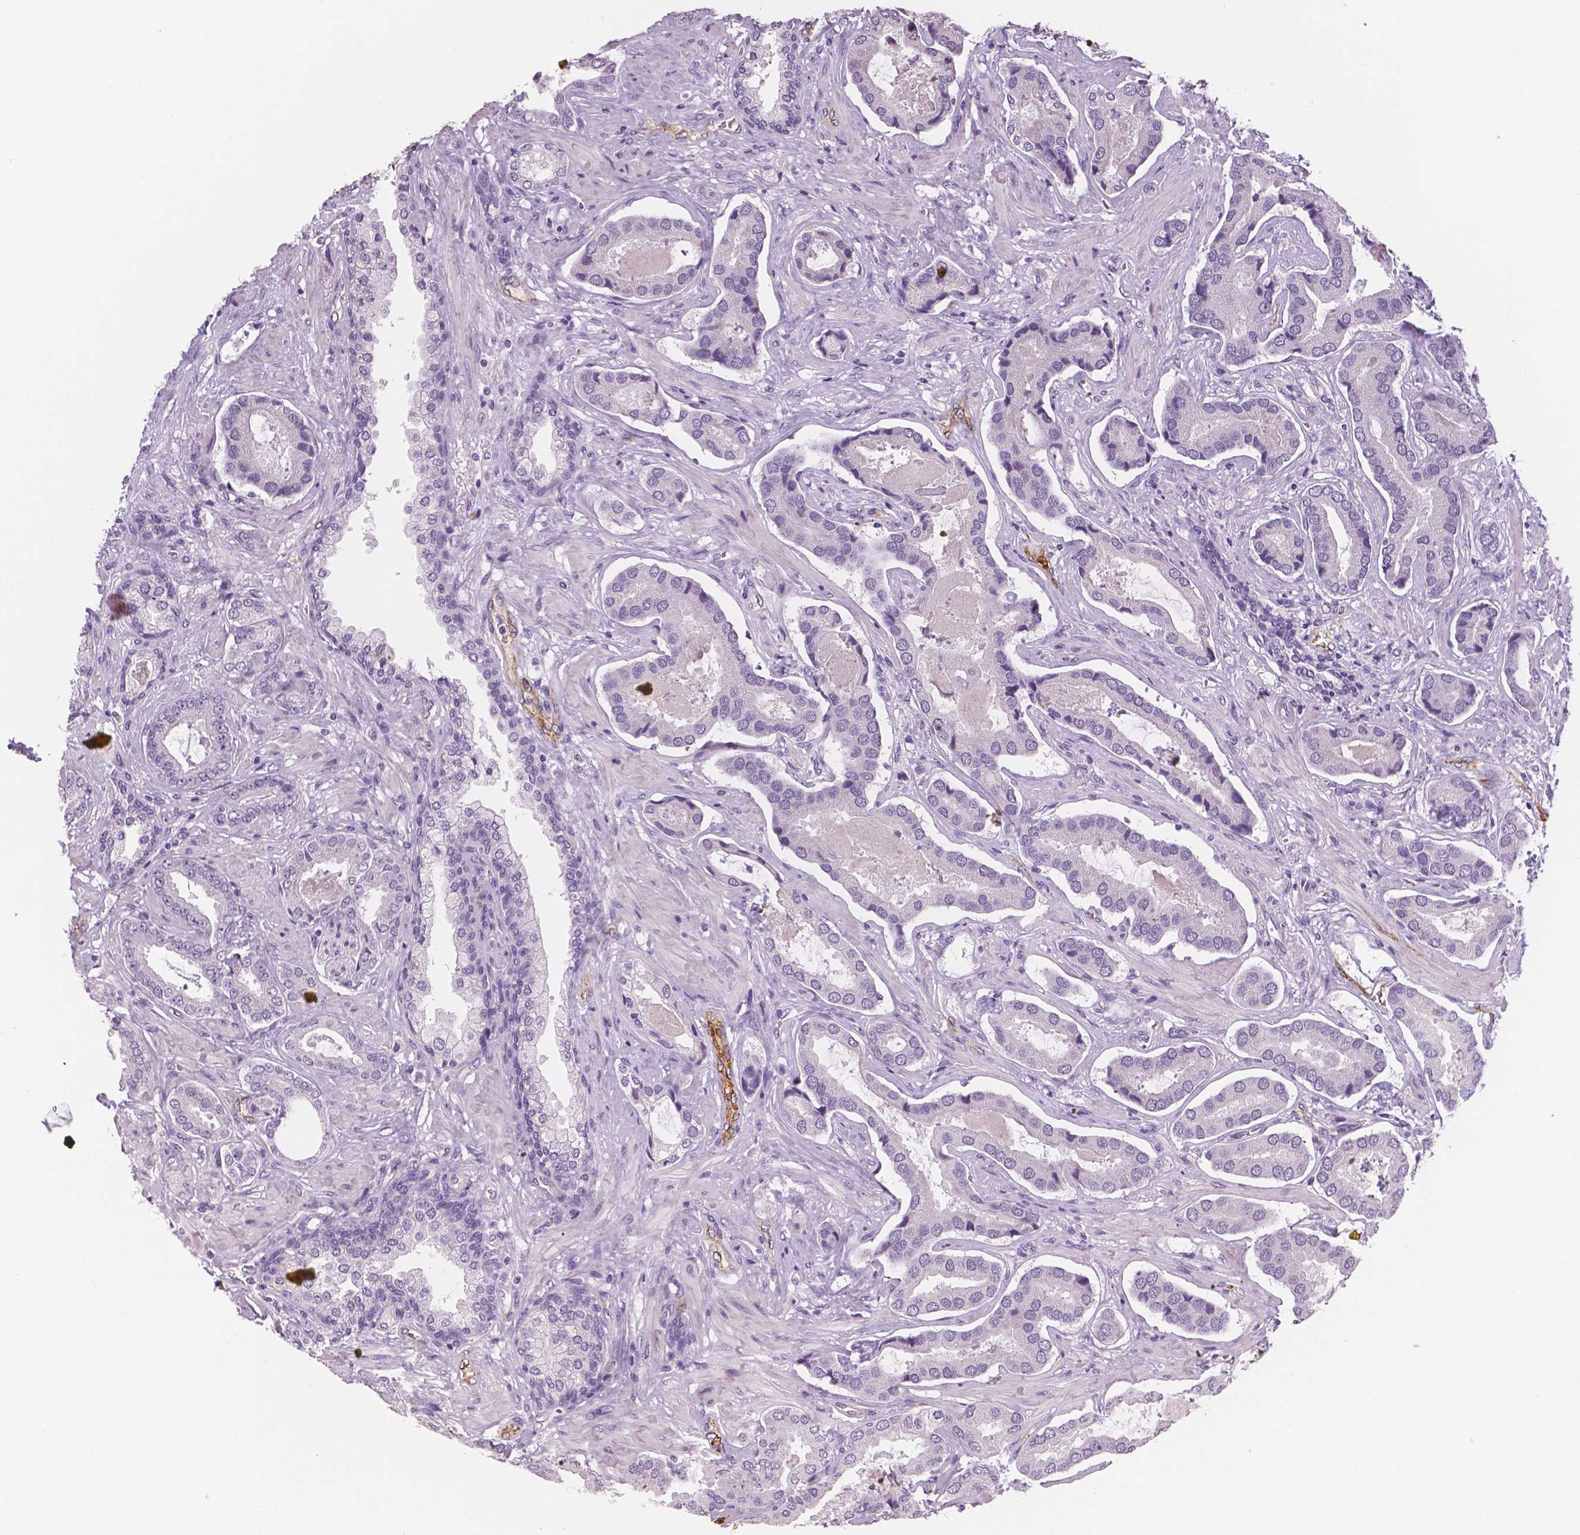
{"staining": {"intensity": "negative", "quantity": "none", "location": "none"}, "tissue": "prostate cancer", "cell_type": "Tumor cells", "image_type": "cancer", "snomed": [{"axis": "morphology", "description": "Adenocarcinoma, NOS"}, {"axis": "topography", "description": "Prostate"}], "caption": "Immunohistochemistry micrograph of neoplastic tissue: human prostate cancer stained with DAB (3,3'-diaminobenzidine) demonstrates no significant protein staining in tumor cells.", "gene": "TSPAN7", "patient": {"sex": "male", "age": 64}}